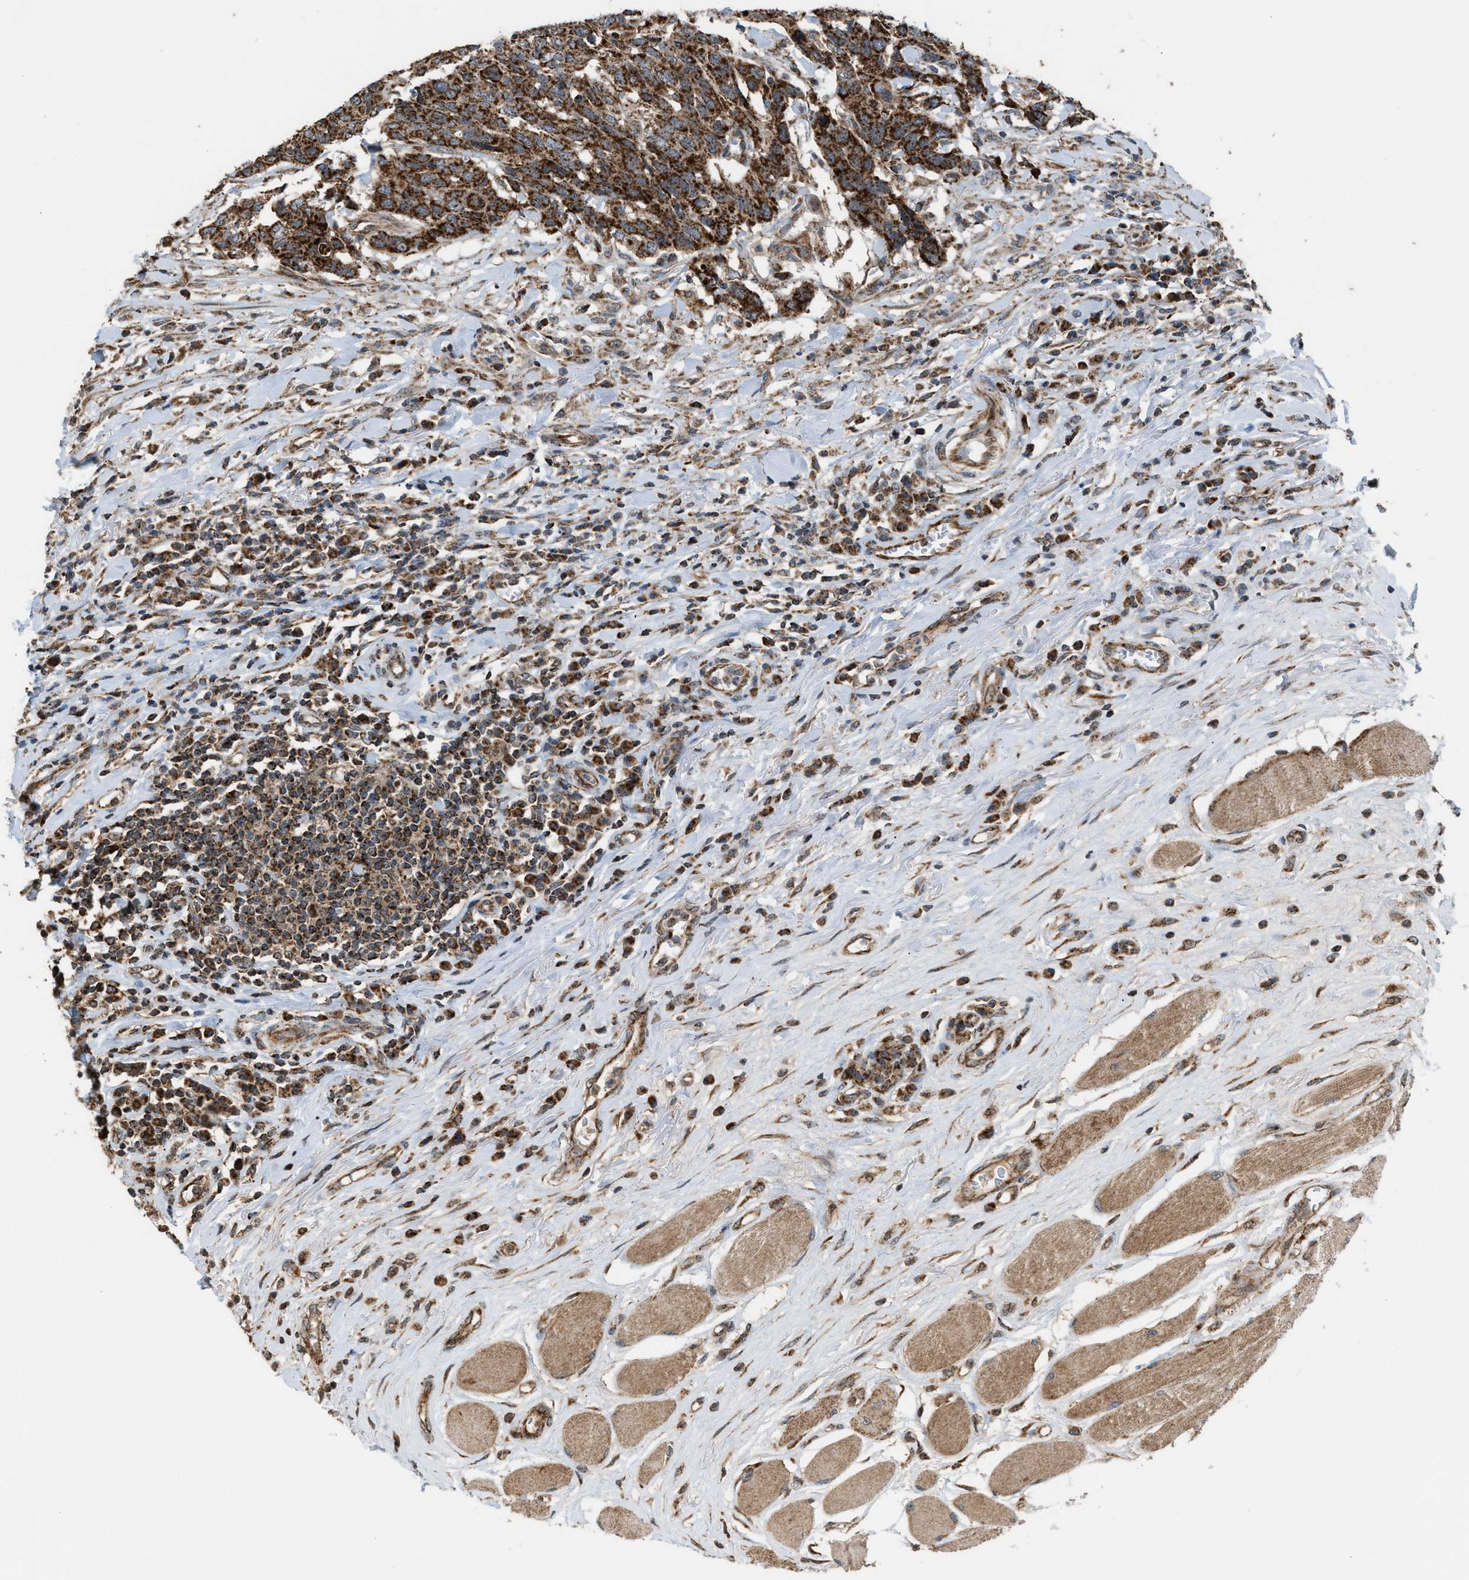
{"staining": {"intensity": "strong", "quantity": ">75%", "location": "cytoplasmic/membranous"}, "tissue": "head and neck cancer", "cell_type": "Tumor cells", "image_type": "cancer", "snomed": [{"axis": "morphology", "description": "Squamous cell carcinoma, NOS"}, {"axis": "topography", "description": "Head-Neck"}], "caption": "Tumor cells reveal strong cytoplasmic/membranous positivity in approximately >75% of cells in squamous cell carcinoma (head and neck).", "gene": "SGSM2", "patient": {"sex": "male", "age": 66}}